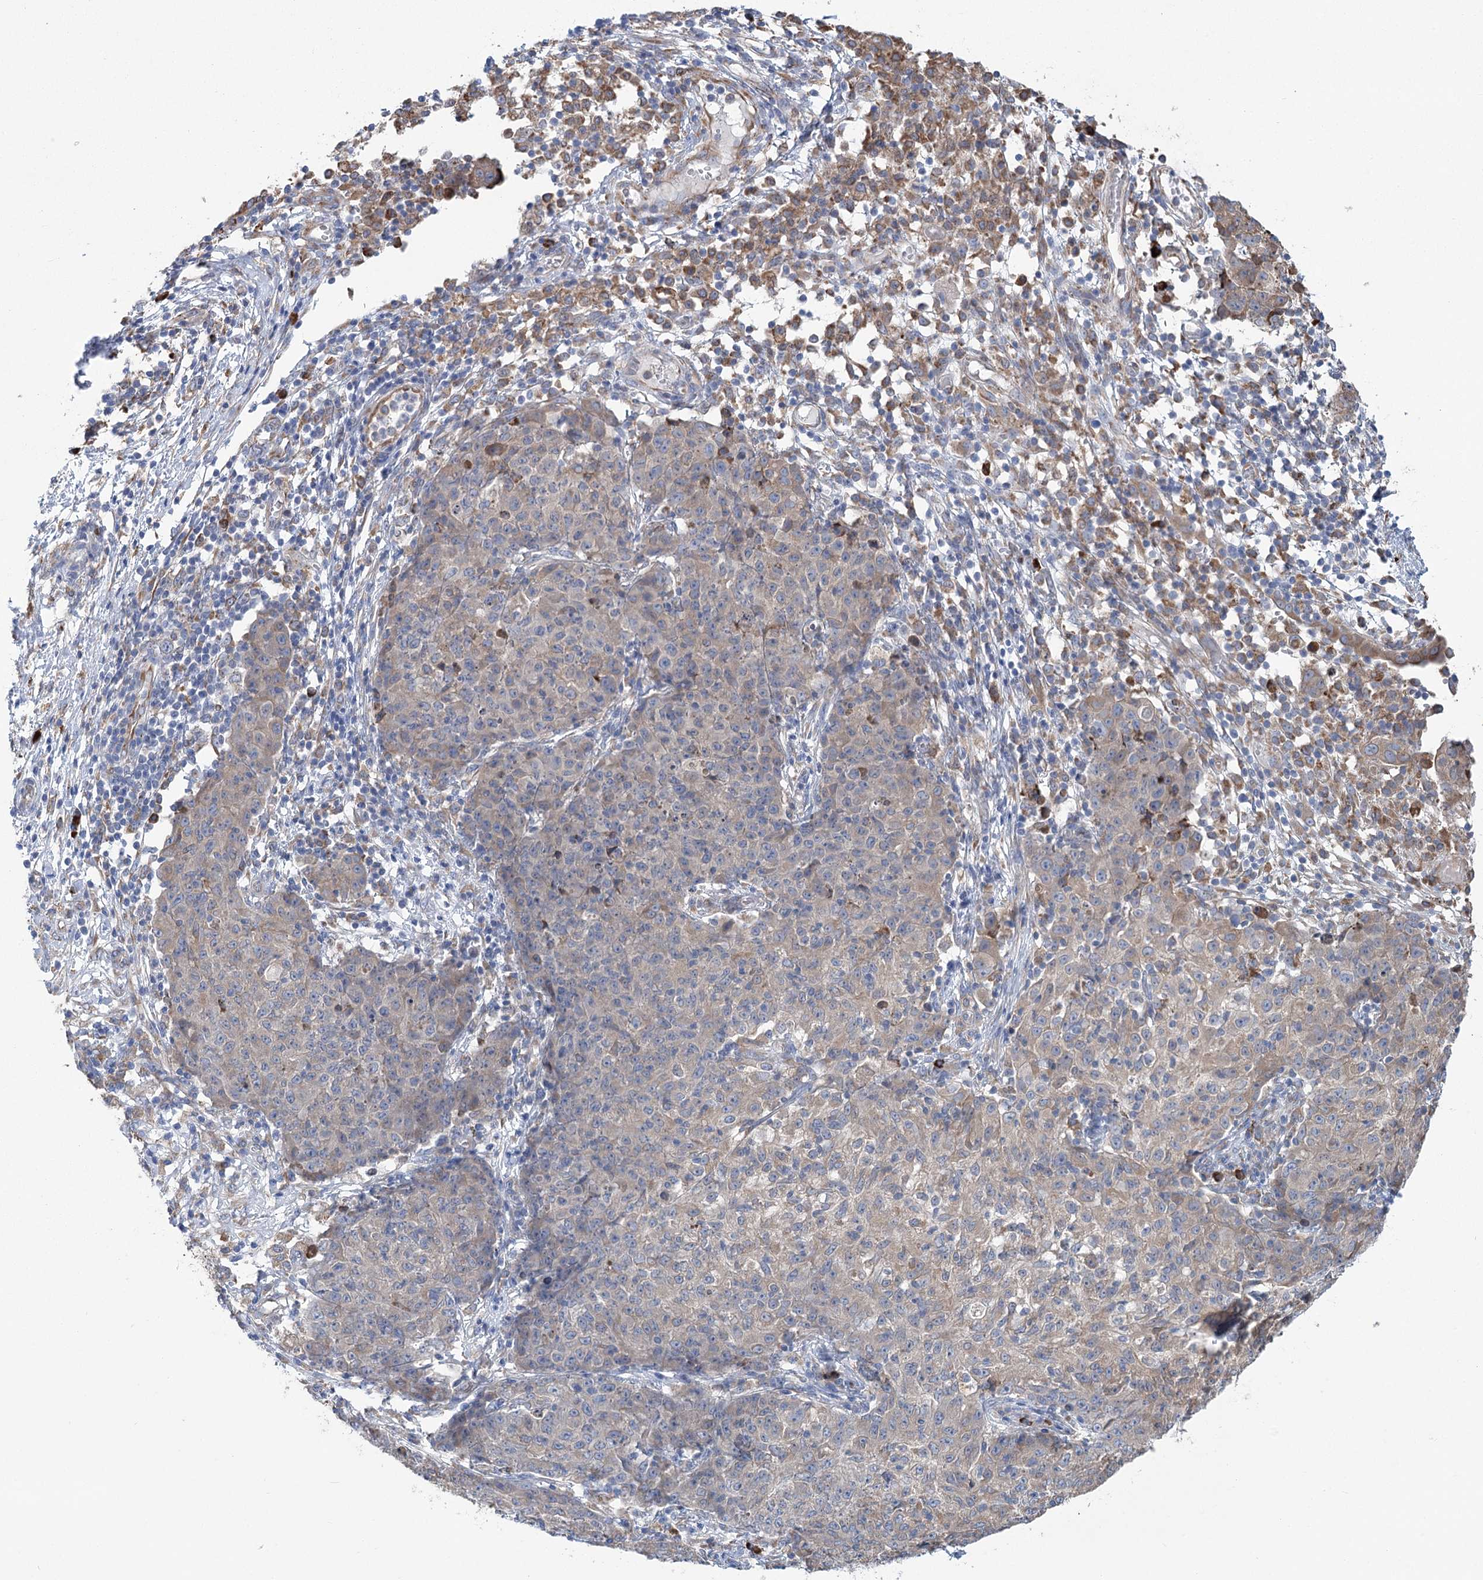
{"staining": {"intensity": "weak", "quantity": "<25%", "location": "cytoplasmic/membranous"}, "tissue": "ovarian cancer", "cell_type": "Tumor cells", "image_type": "cancer", "snomed": [{"axis": "morphology", "description": "Carcinoma, endometroid"}, {"axis": "topography", "description": "Ovary"}], "caption": "DAB (3,3'-diaminobenzidine) immunohistochemical staining of human ovarian cancer (endometroid carcinoma) displays no significant positivity in tumor cells.", "gene": "METTL24", "patient": {"sex": "female", "age": 42}}